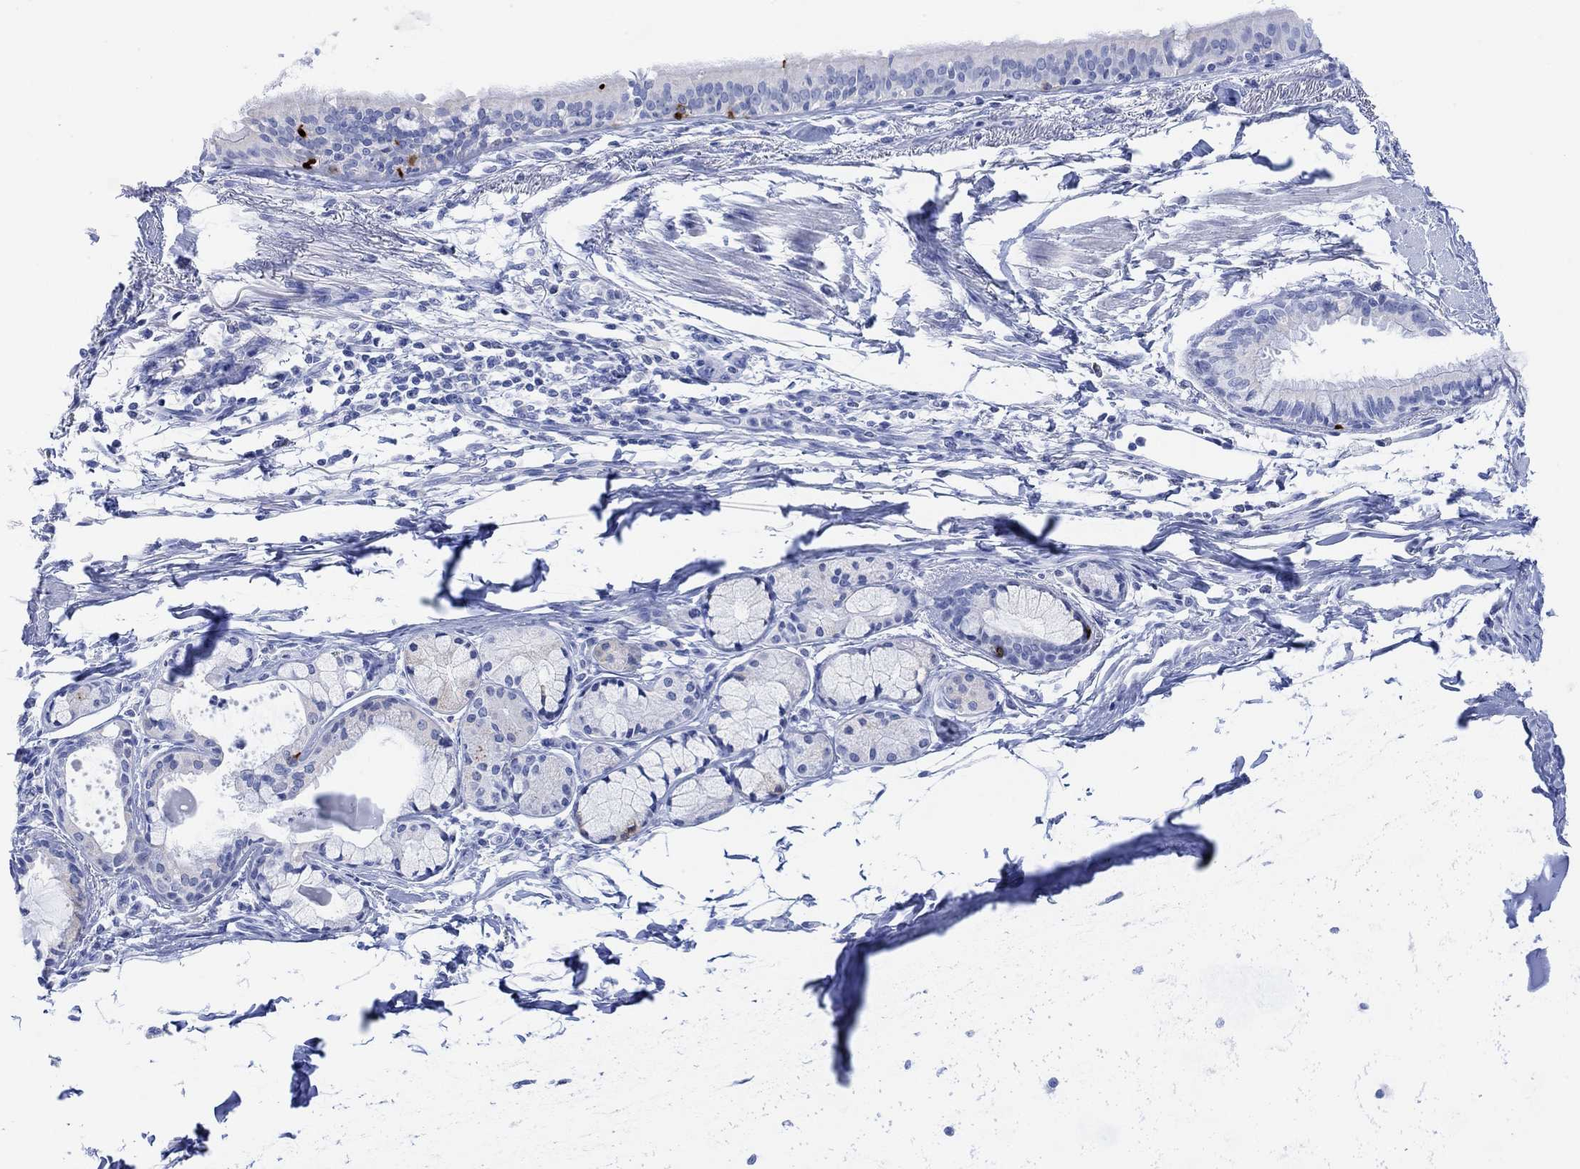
{"staining": {"intensity": "strong", "quantity": "<25%", "location": "cytoplasmic/membranous"}, "tissue": "bronchus", "cell_type": "Respiratory epithelial cells", "image_type": "normal", "snomed": [{"axis": "morphology", "description": "Normal tissue, NOS"}, {"axis": "morphology", "description": "Squamous cell carcinoma, NOS"}, {"axis": "topography", "description": "Bronchus"}, {"axis": "topography", "description": "Lung"}], "caption": "Immunohistochemistry (IHC) photomicrograph of unremarkable bronchus stained for a protein (brown), which demonstrates medium levels of strong cytoplasmic/membranous expression in approximately <25% of respiratory epithelial cells.", "gene": "CALCA", "patient": {"sex": "male", "age": 69}}